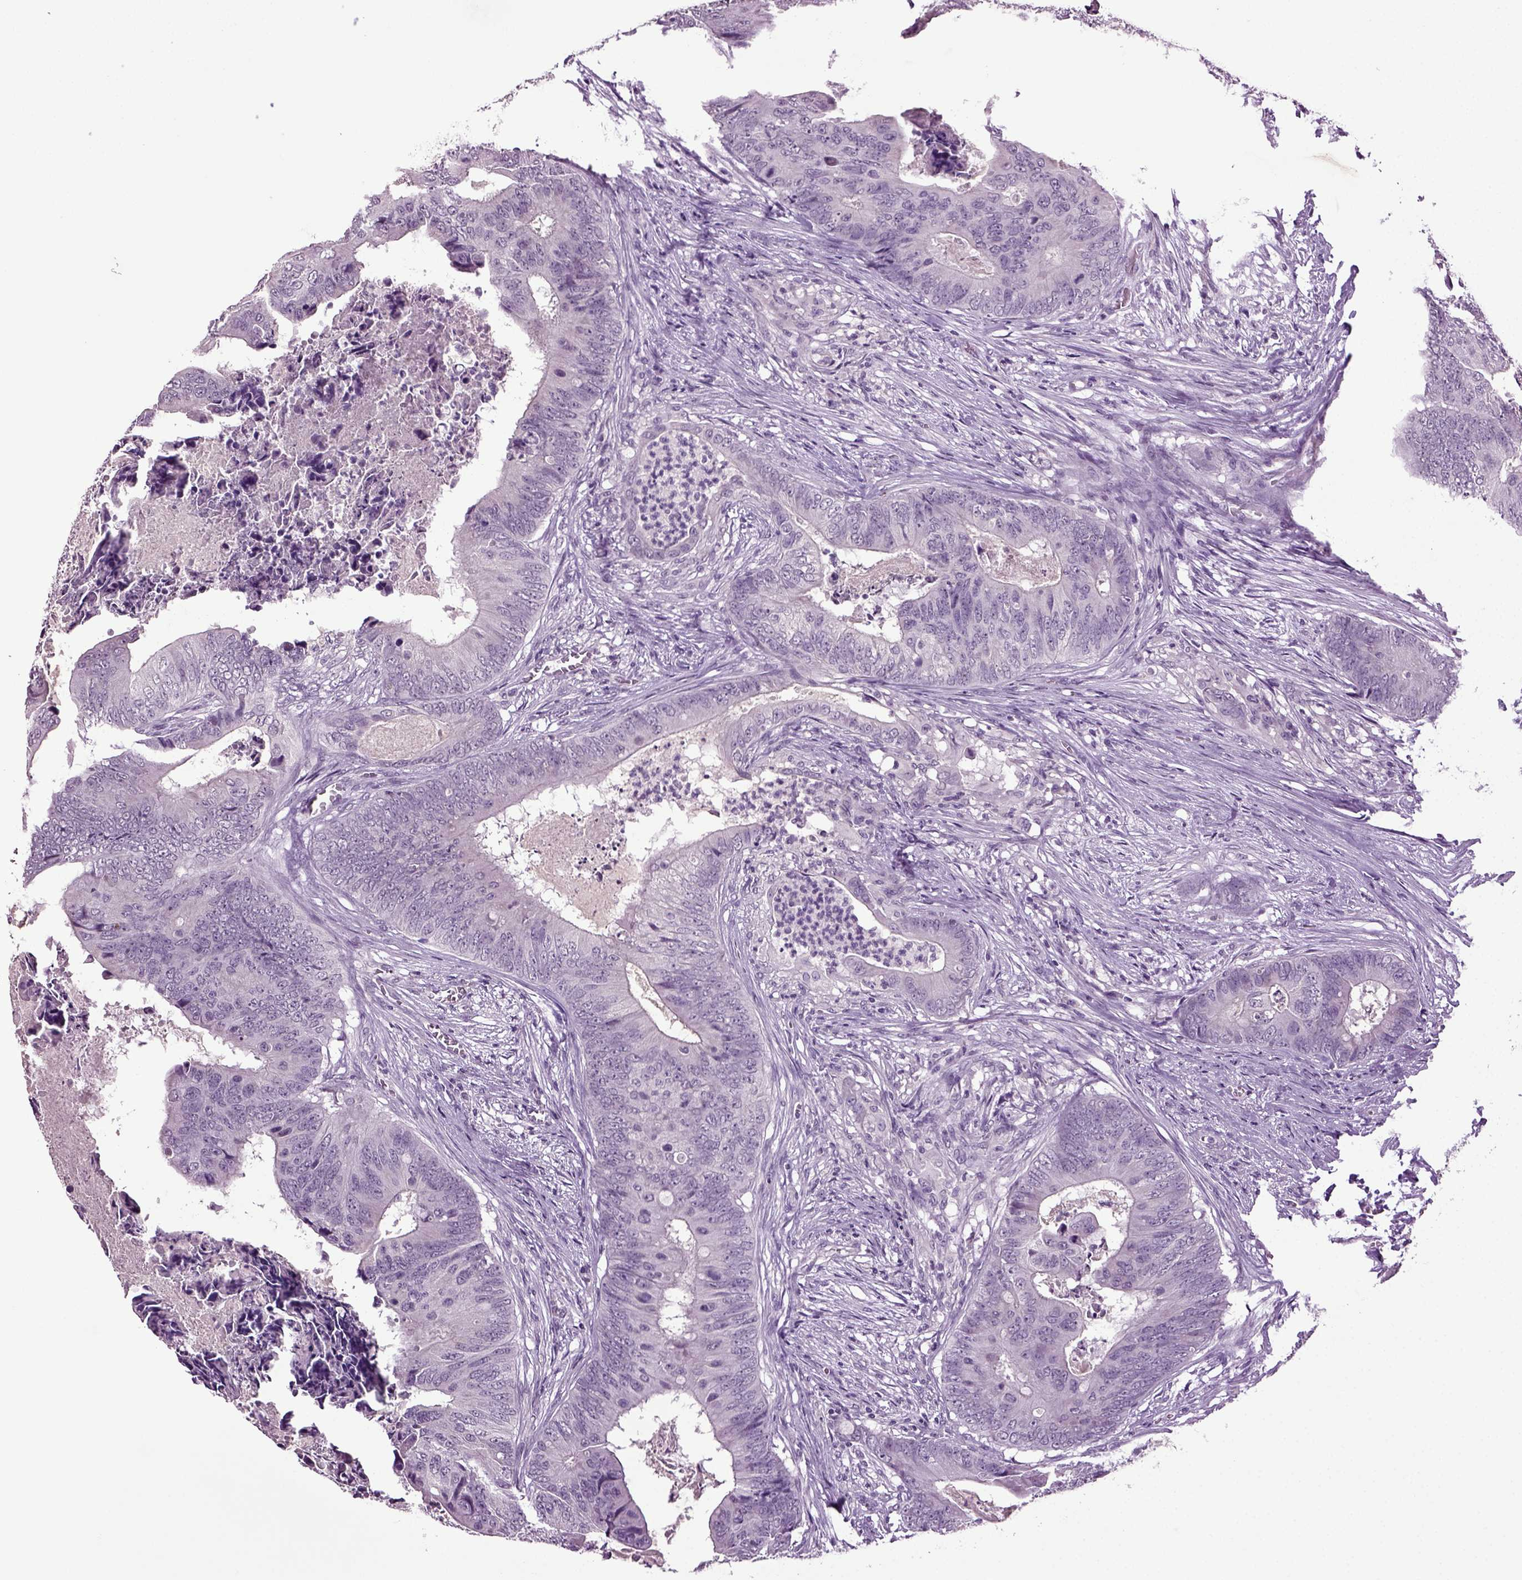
{"staining": {"intensity": "negative", "quantity": "none", "location": "none"}, "tissue": "colorectal cancer", "cell_type": "Tumor cells", "image_type": "cancer", "snomed": [{"axis": "morphology", "description": "Adenocarcinoma, NOS"}, {"axis": "topography", "description": "Colon"}], "caption": "A histopathology image of human colorectal adenocarcinoma is negative for staining in tumor cells.", "gene": "SLC17A6", "patient": {"sex": "male", "age": 84}}